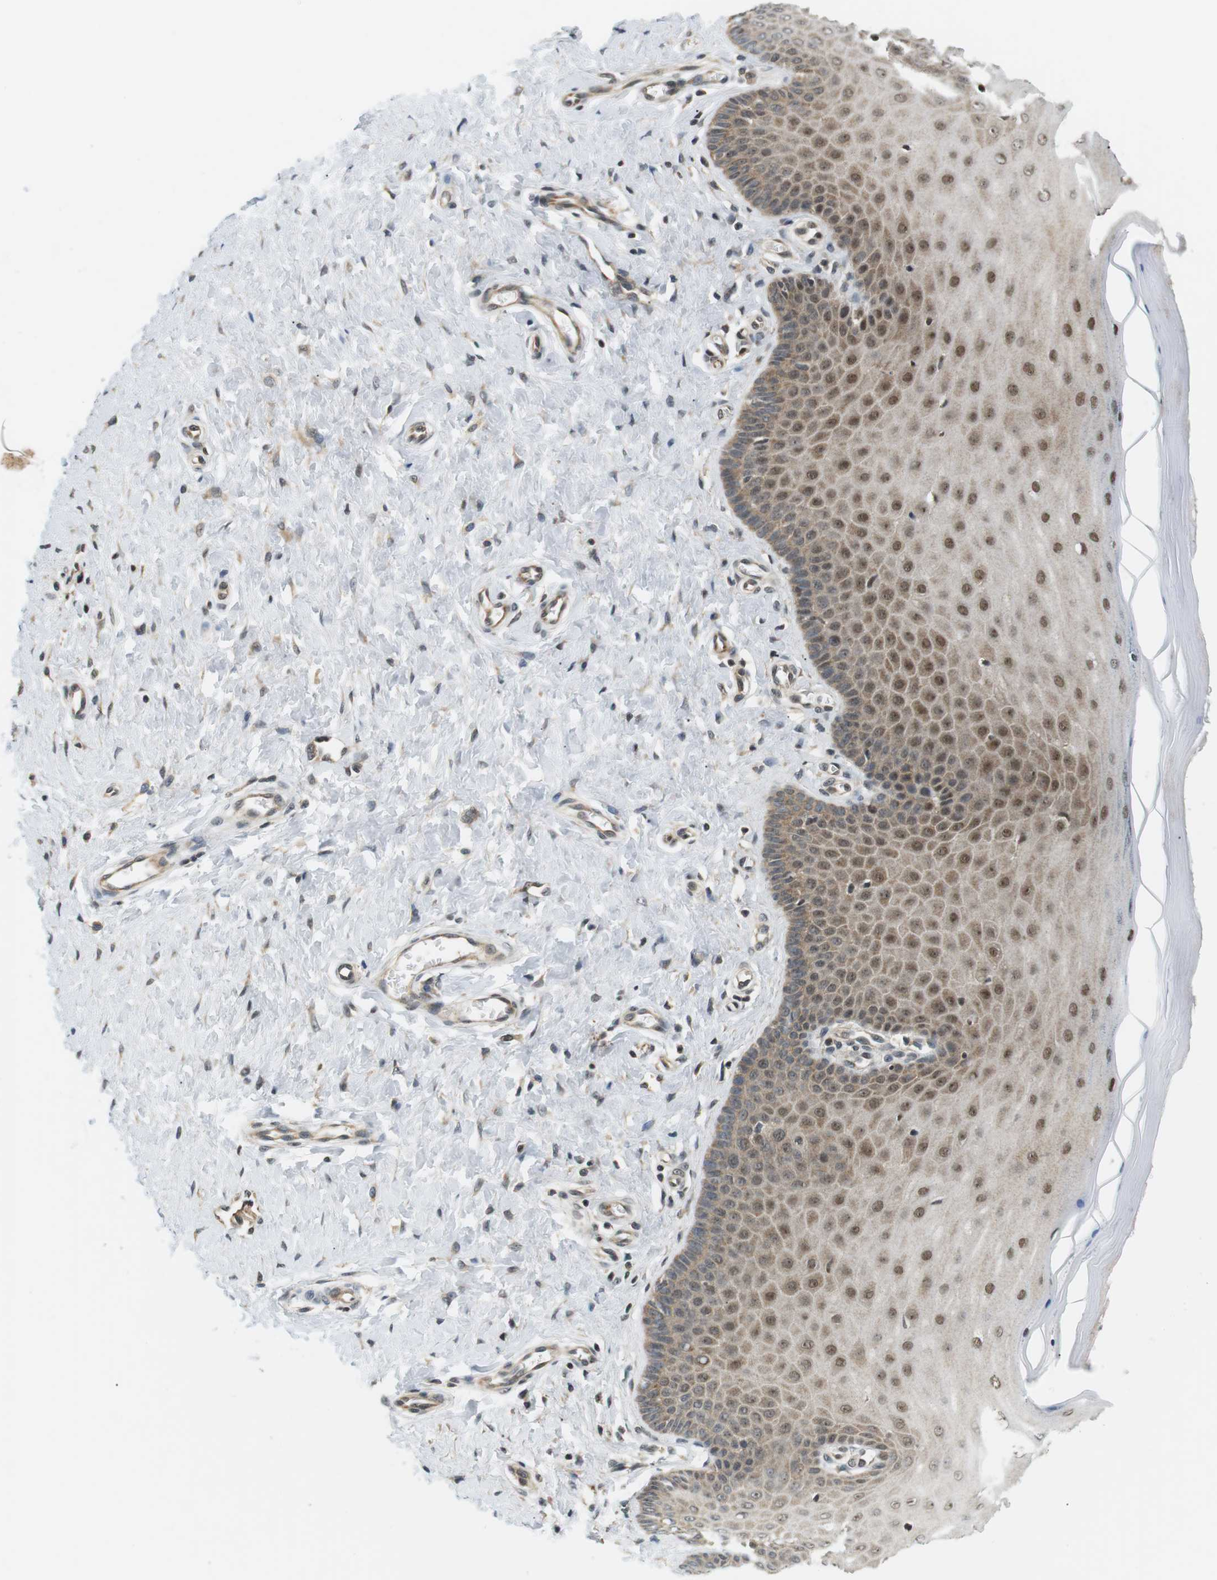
{"staining": {"intensity": "moderate", "quantity": ">75%", "location": "cytoplasmic/membranous"}, "tissue": "cervix", "cell_type": "Glandular cells", "image_type": "normal", "snomed": [{"axis": "morphology", "description": "Normal tissue, NOS"}, {"axis": "topography", "description": "Cervix"}], "caption": "The micrograph reveals immunohistochemical staining of normal cervix. There is moderate cytoplasmic/membranous positivity is seen in about >75% of glandular cells.", "gene": "CSNK2B", "patient": {"sex": "female", "age": 55}}